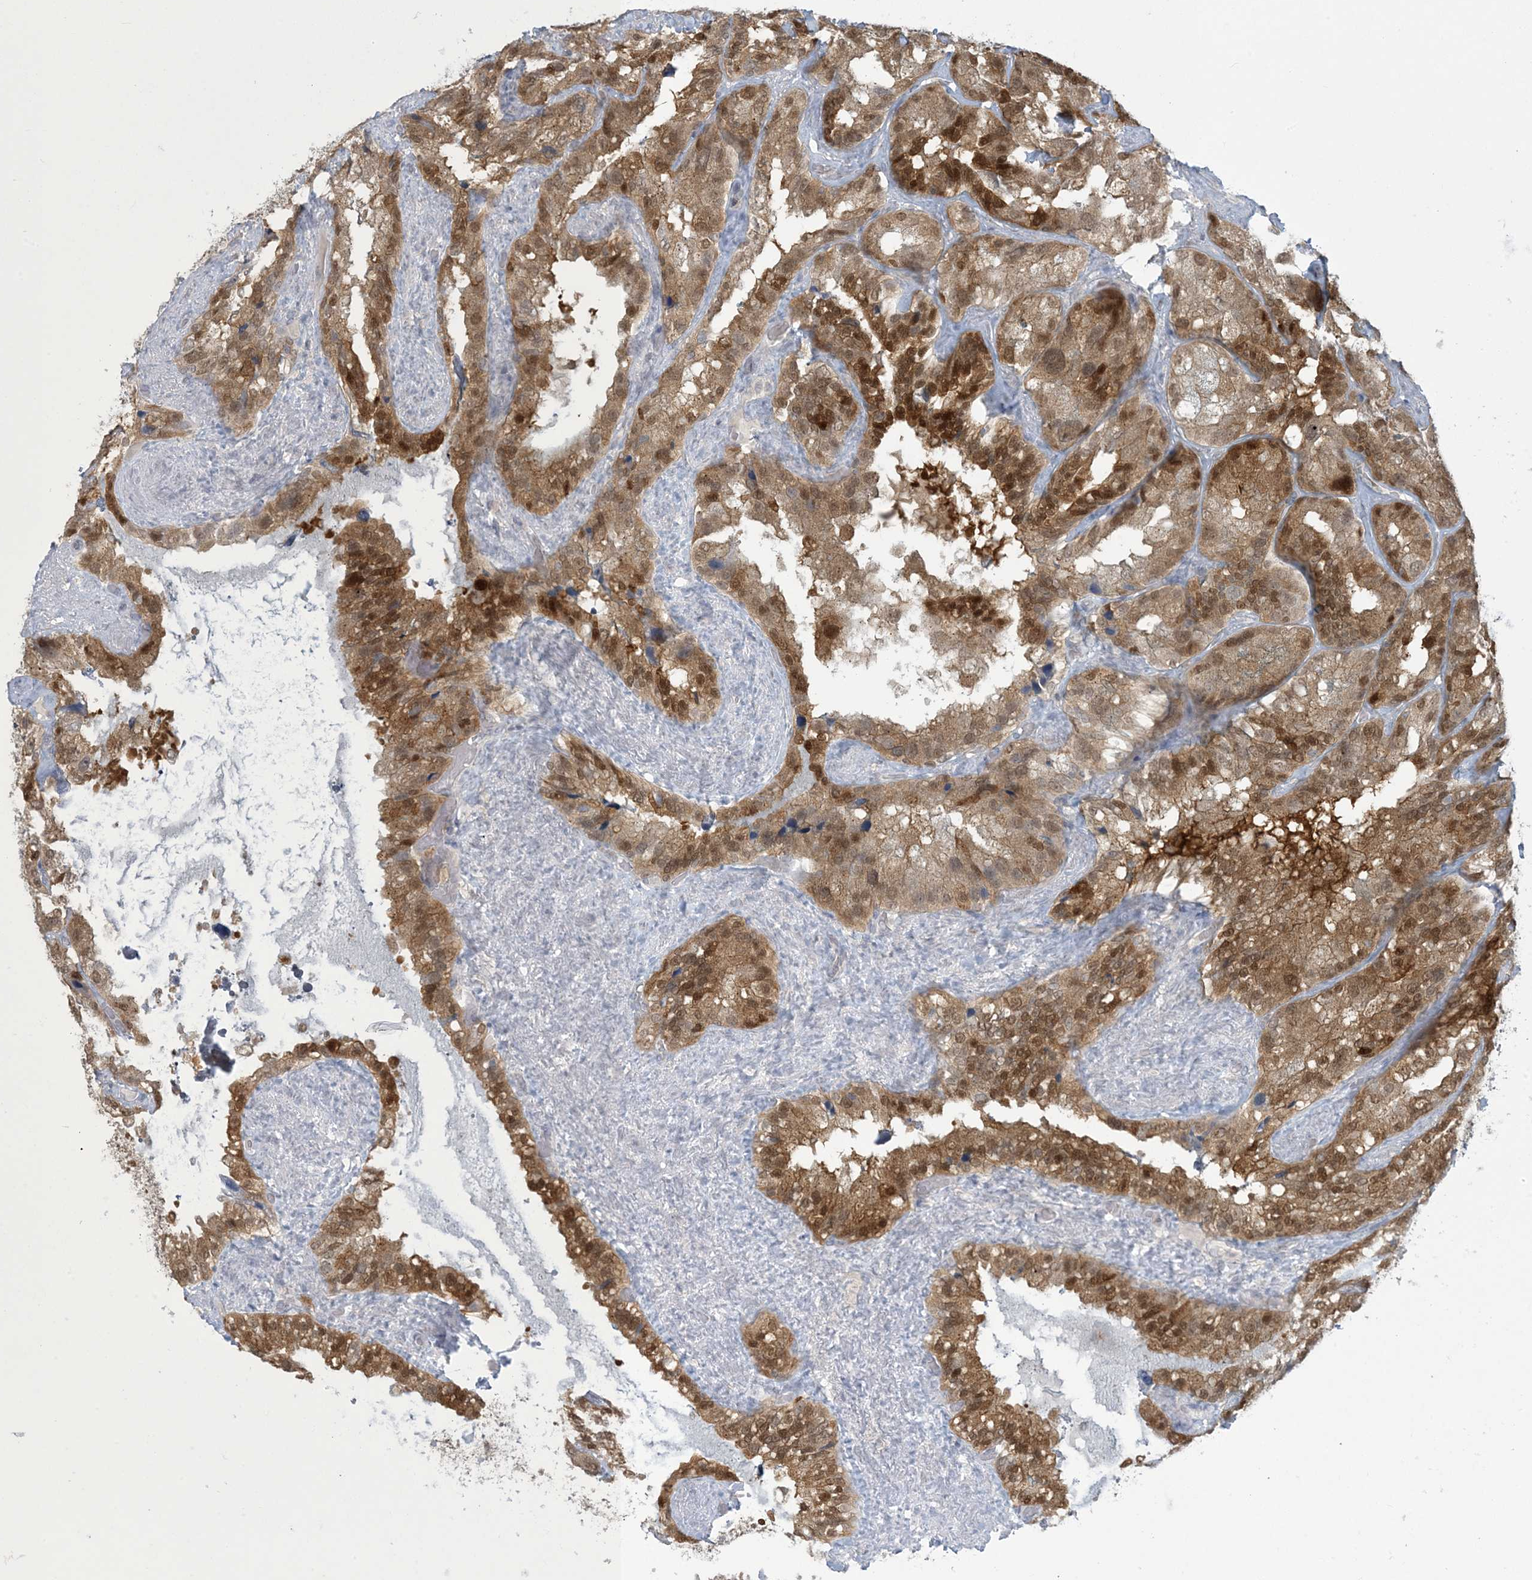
{"staining": {"intensity": "moderate", "quantity": ">75%", "location": "cytoplasmic/membranous,nuclear"}, "tissue": "seminal vesicle", "cell_type": "Glandular cells", "image_type": "normal", "snomed": [{"axis": "morphology", "description": "Normal tissue, NOS"}, {"axis": "topography", "description": "Prostate"}, {"axis": "topography", "description": "Seminal veicle"}], "caption": "Protein analysis of unremarkable seminal vesicle shows moderate cytoplasmic/membranous,nuclear expression in approximately >75% of glandular cells. Using DAB (brown) and hematoxylin (blue) stains, captured at high magnification using brightfield microscopy.", "gene": "NRBP2", "patient": {"sex": "male", "age": 68}}